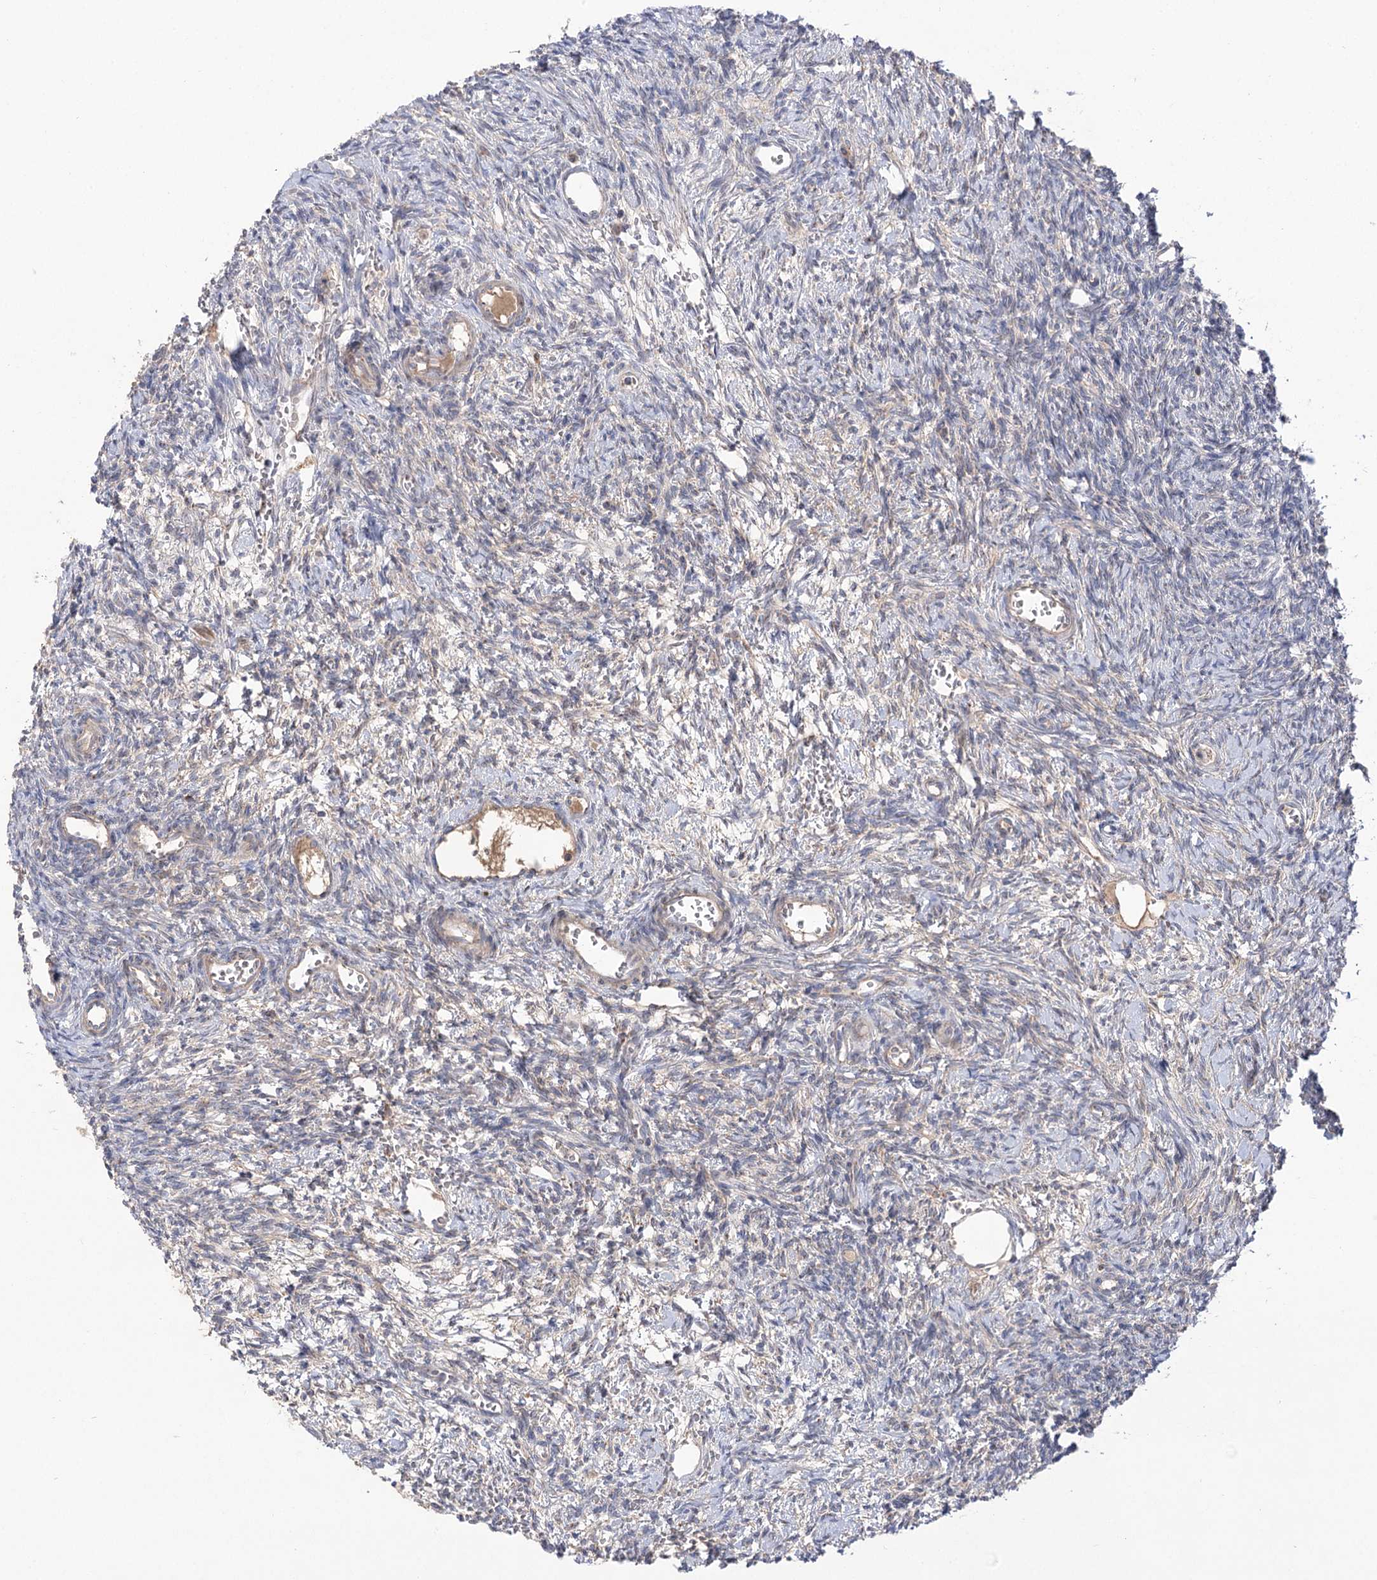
{"staining": {"intensity": "weak", "quantity": "25%-75%", "location": "cytoplasmic/membranous"}, "tissue": "ovary", "cell_type": "Ovarian stroma cells", "image_type": "normal", "snomed": [{"axis": "morphology", "description": "Normal tissue, NOS"}, {"axis": "topography", "description": "Ovary"}], "caption": "IHC (DAB) staining of unremarkable ovary displays weak cytoplasmic/membranous protein staining in approximately 25%-75% of ovarian stroma cells. (brown staining indicates protein expression, while blue staining denotes nuclei).", "gene": "GBF1", "patient": {"sex": "female", "age": 39}}